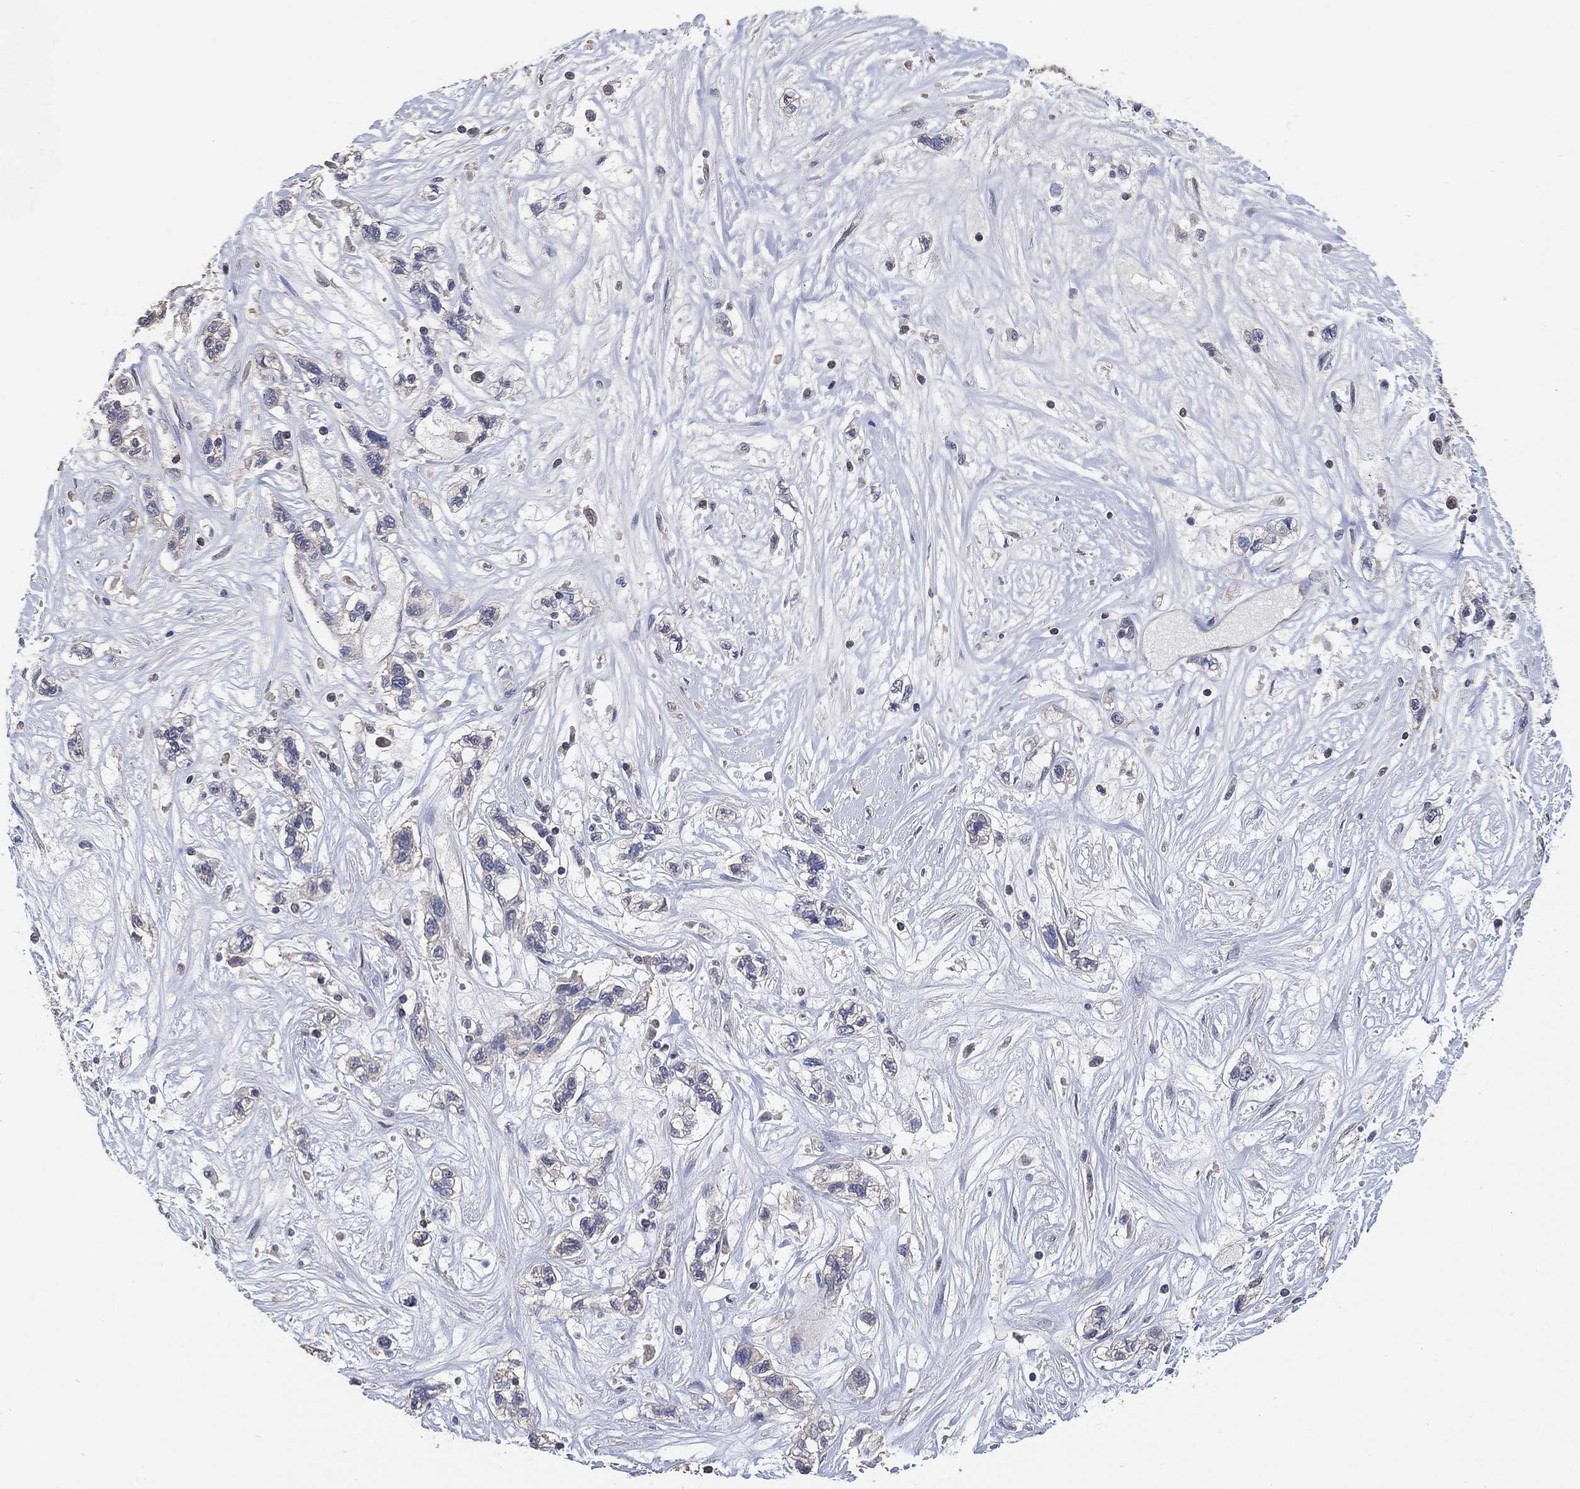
{"staining": {"intensity": "negative", "quantity": "none", "location": "none"}, "tissue": "liver cancer", "cell_type": "Tumor cells", "image_type": "cancer", "snomed": [{"axis": "morphology", "description": "Adenocarcinoma, NOS"}, {"axis": "morphology", "description": "Cholangiocarcinoma"}, {"axis": "topography", "description": "Liver"}], "caption": "There is no significant positivity in tumor cells of cholangiocarcinoma (liver).", "gene": "KLK5", "patient": {"sex": "male", "age": 64}}